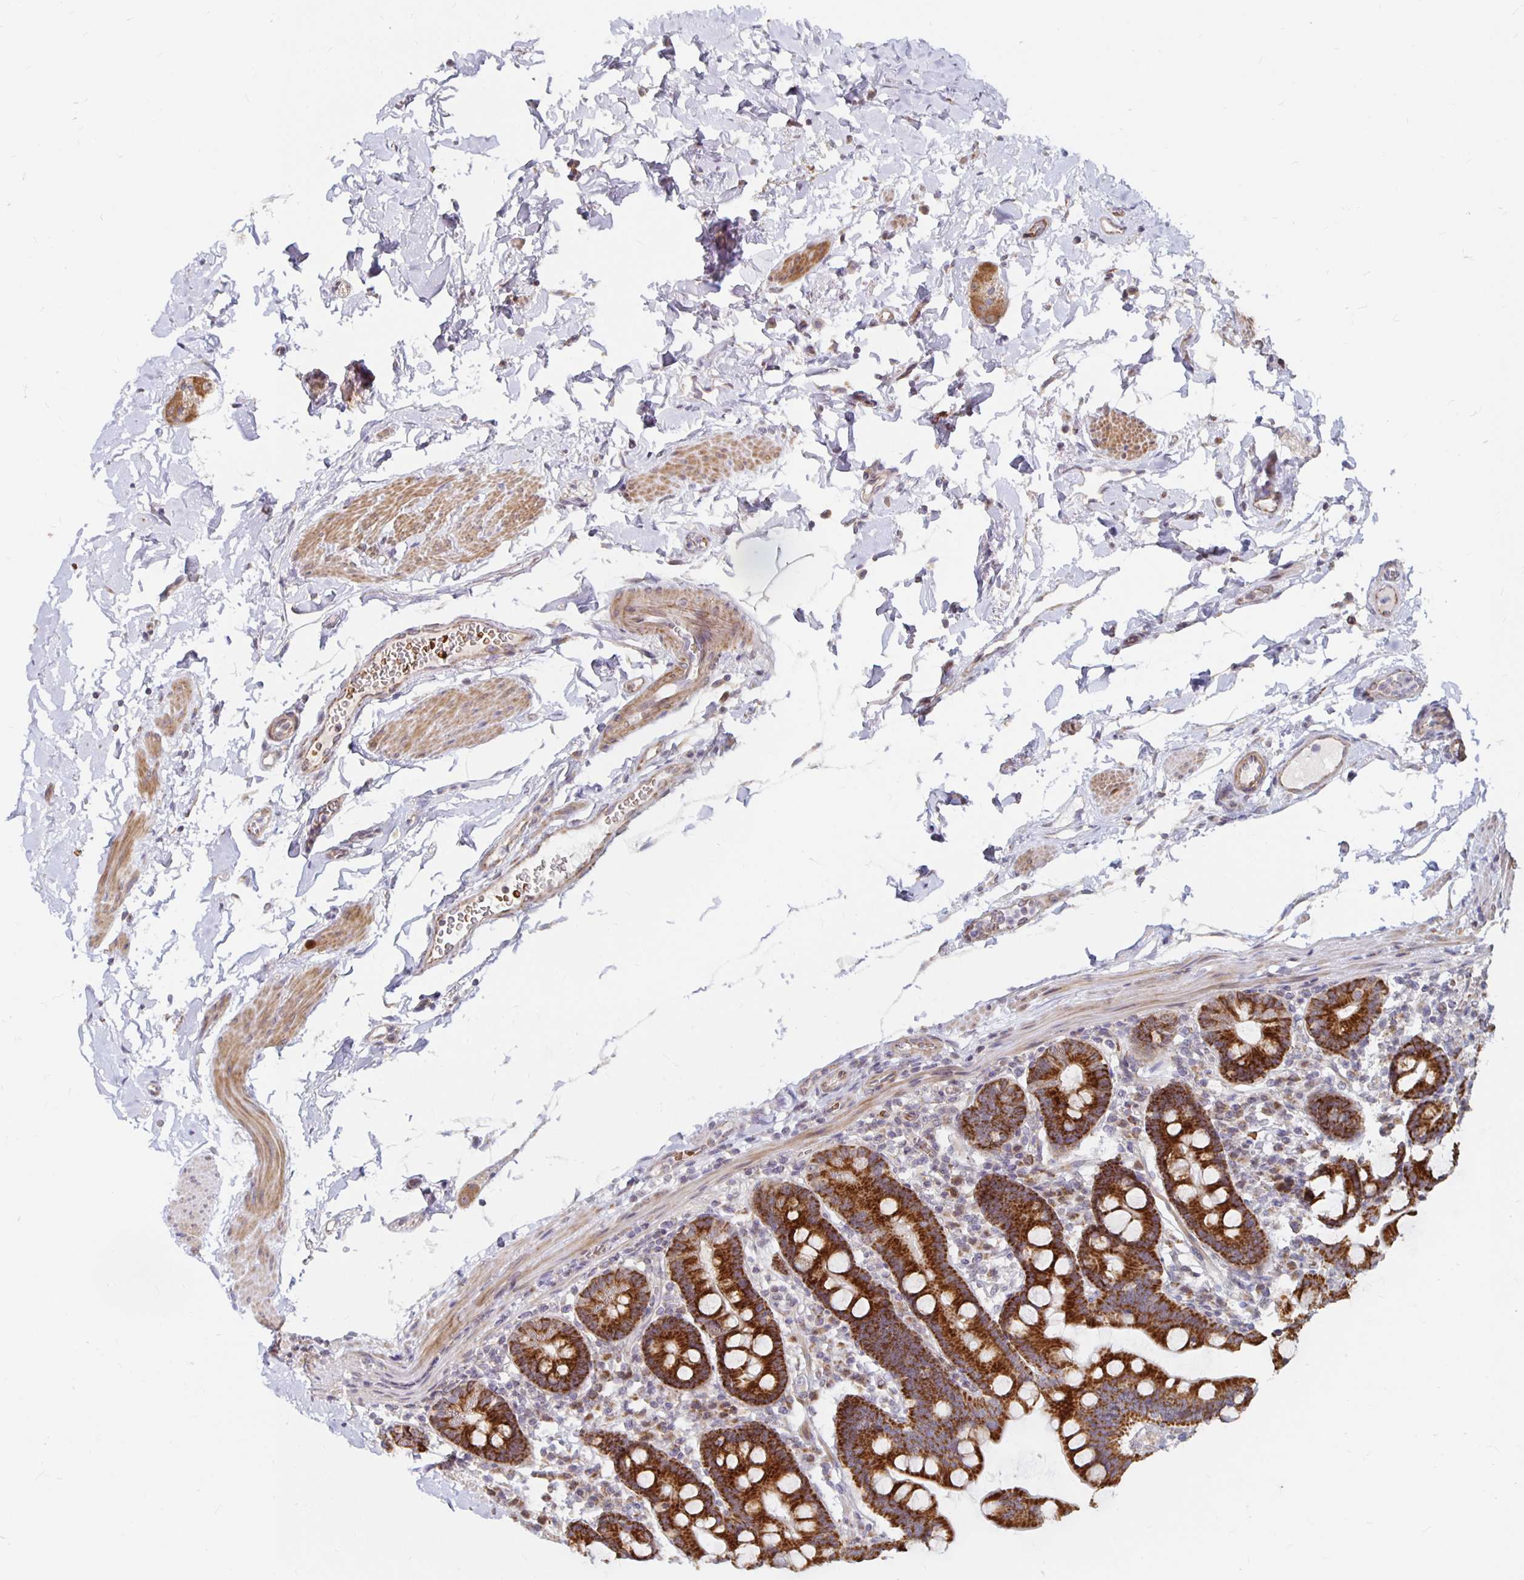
{"staining": {"intensity": "strong", "quantity": ">75%", "location": "cytoplasmic/membranous"}, "tissue": "duodenum", "cell_type": "Glandular cells", "image_type": "normal", "snomed": [{"axis": "morphology", "description": "Normal tissue, NOS"}, {"axis": "topography", "description": "Pancreas"}, {"axis": "topography", "description": "Duodenum"}], "caption": "This photomicrograph displays normal duodenum stained with immunohistochemistry (IHC) to label a protein in brown. The cytoplasmic/membranous of glandular cells show strong positivity for the protein. Nuclei are counter-stained blue.", "gene": "MRPL28", "patient": {"sex": "male", "age": 59}}